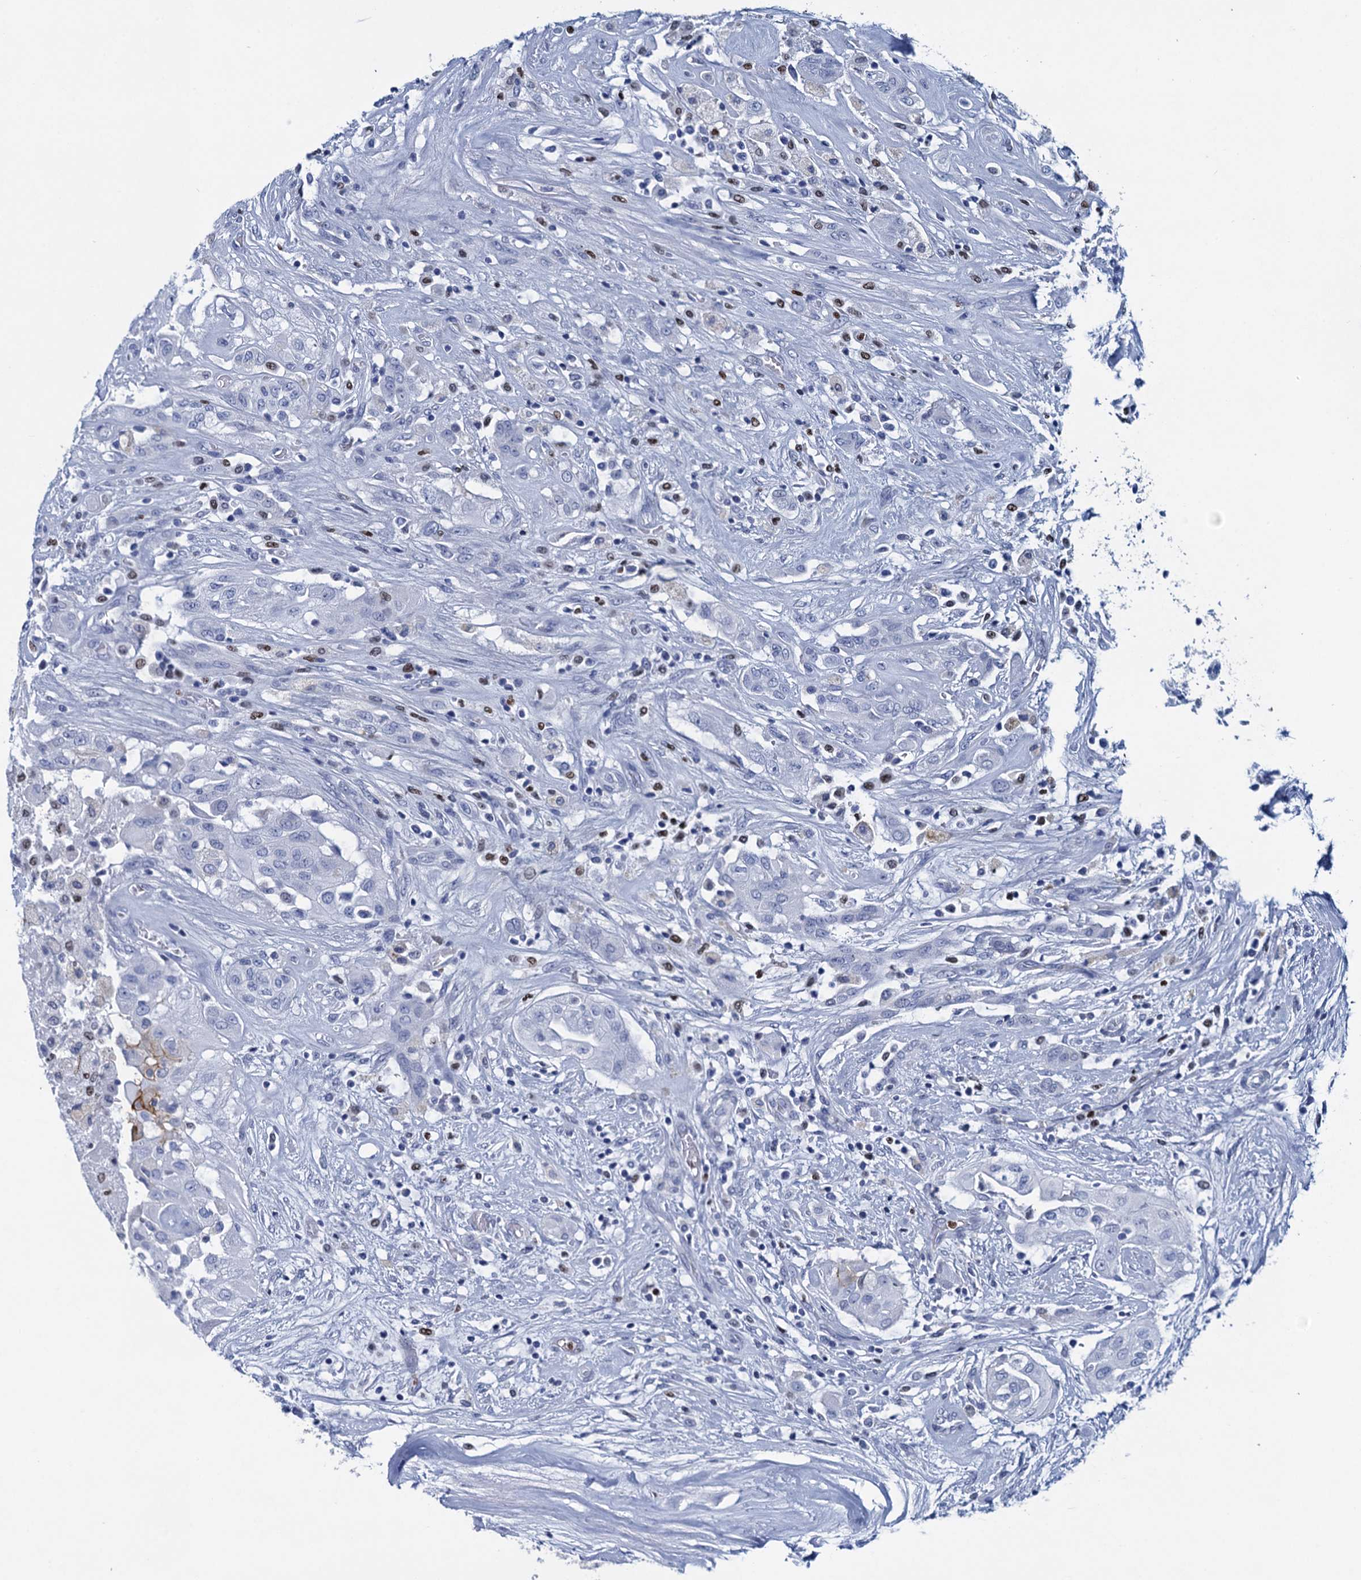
{"staining": {"intensity": "negative", "quantity": "none", "location": "none"}, "tissue": "thyroid cancer", "cell_type": "Tumor cells", "image_type": "cancer", "snomed": [{"axis": "morphology", "description": "Papillary adenocarcinoma, NOS"}, {"axis": "topography", "description": "Thyroid gland"}], "caption": "An image of thyroid papillary adenocarcinoma stained for a protein demonstrates no brown staining in tumor cells.", "gene": "RHCG", "patient": {"sex": "female", "age": 59}}